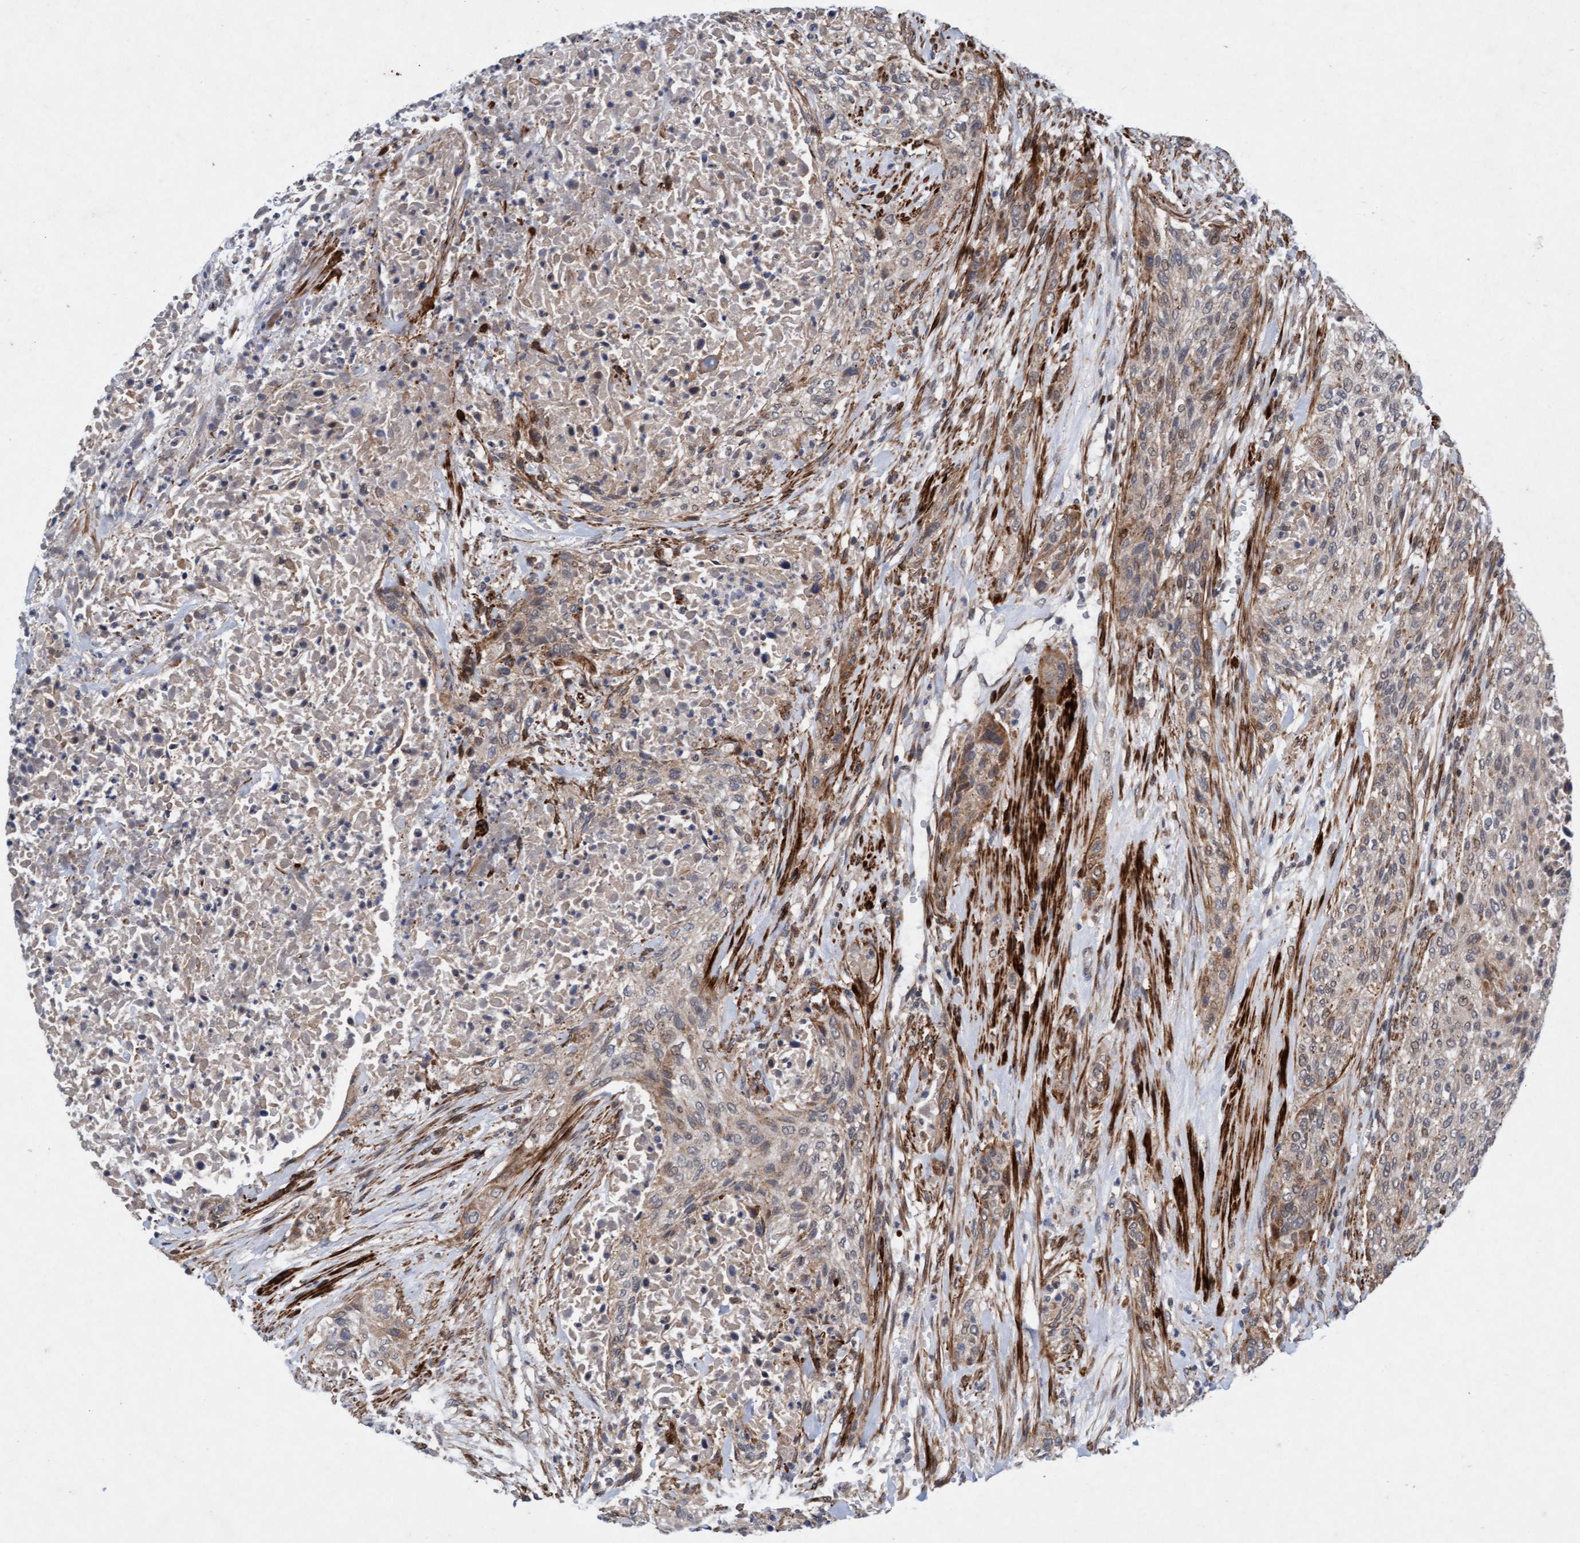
{"staining": {"intensity": "weak", "quantity": ">75%", "location": "cytoplasmic/membranous"}, "tissue": "urothelial cancer", "cell_type": "Tumor cells", "image_type": "cancer", "snomed": [{"axis": "morphology", "description": "Urothelial carcinoma, Low grade"}, {"axis": "morphology", "description": "Urothelial carcinoma, High grade"}, {"axis": "topography", "description": "Urinary bladder"}], "caption": "Immunohistochemical staining of urothelial cancer reveals low levels of weak cytoplasmic/membranous staining in approximately >75% of tumor cells.", "gene": "TMEM70", "patient": {"sex": "male", "age": 35}}